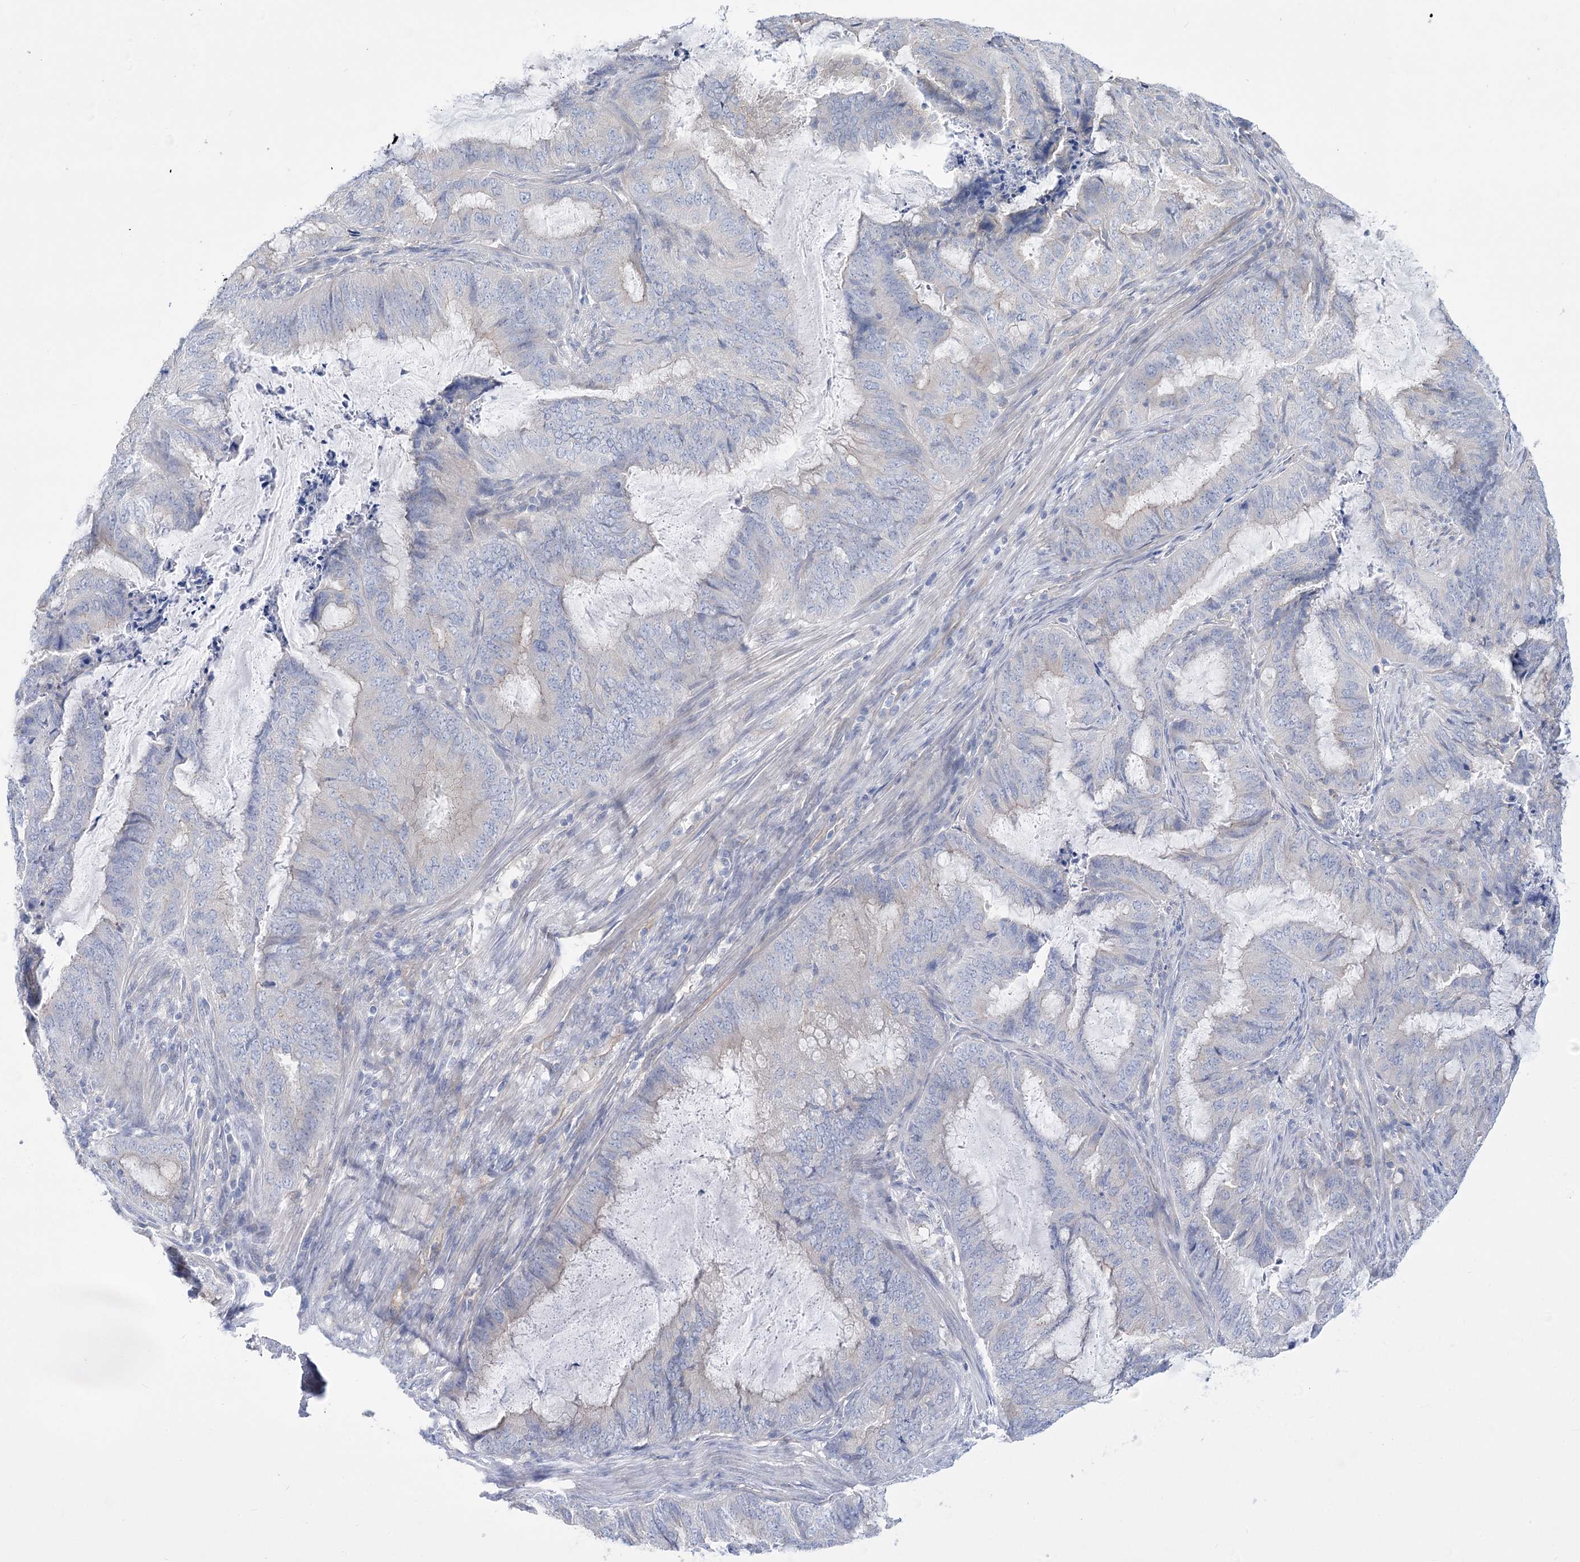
{"staining": {"intensity": "negative", "quantity": "none", "location": "none"}, "tissue": "endometrial cancer", "cell_type": "Tumor cells", "image_type": "cancer", "snomed": [{"axis": "morphology", "description": "Adenocarcinoma, NOS"}, {"axis": "topography", "description": "Endometrium"}], "caption": "Image shows no protein expression in tumor cells of endometrial cancer tissue.", "gene": "LRRC34", "patient": {"sex": "female", "age": 51}}